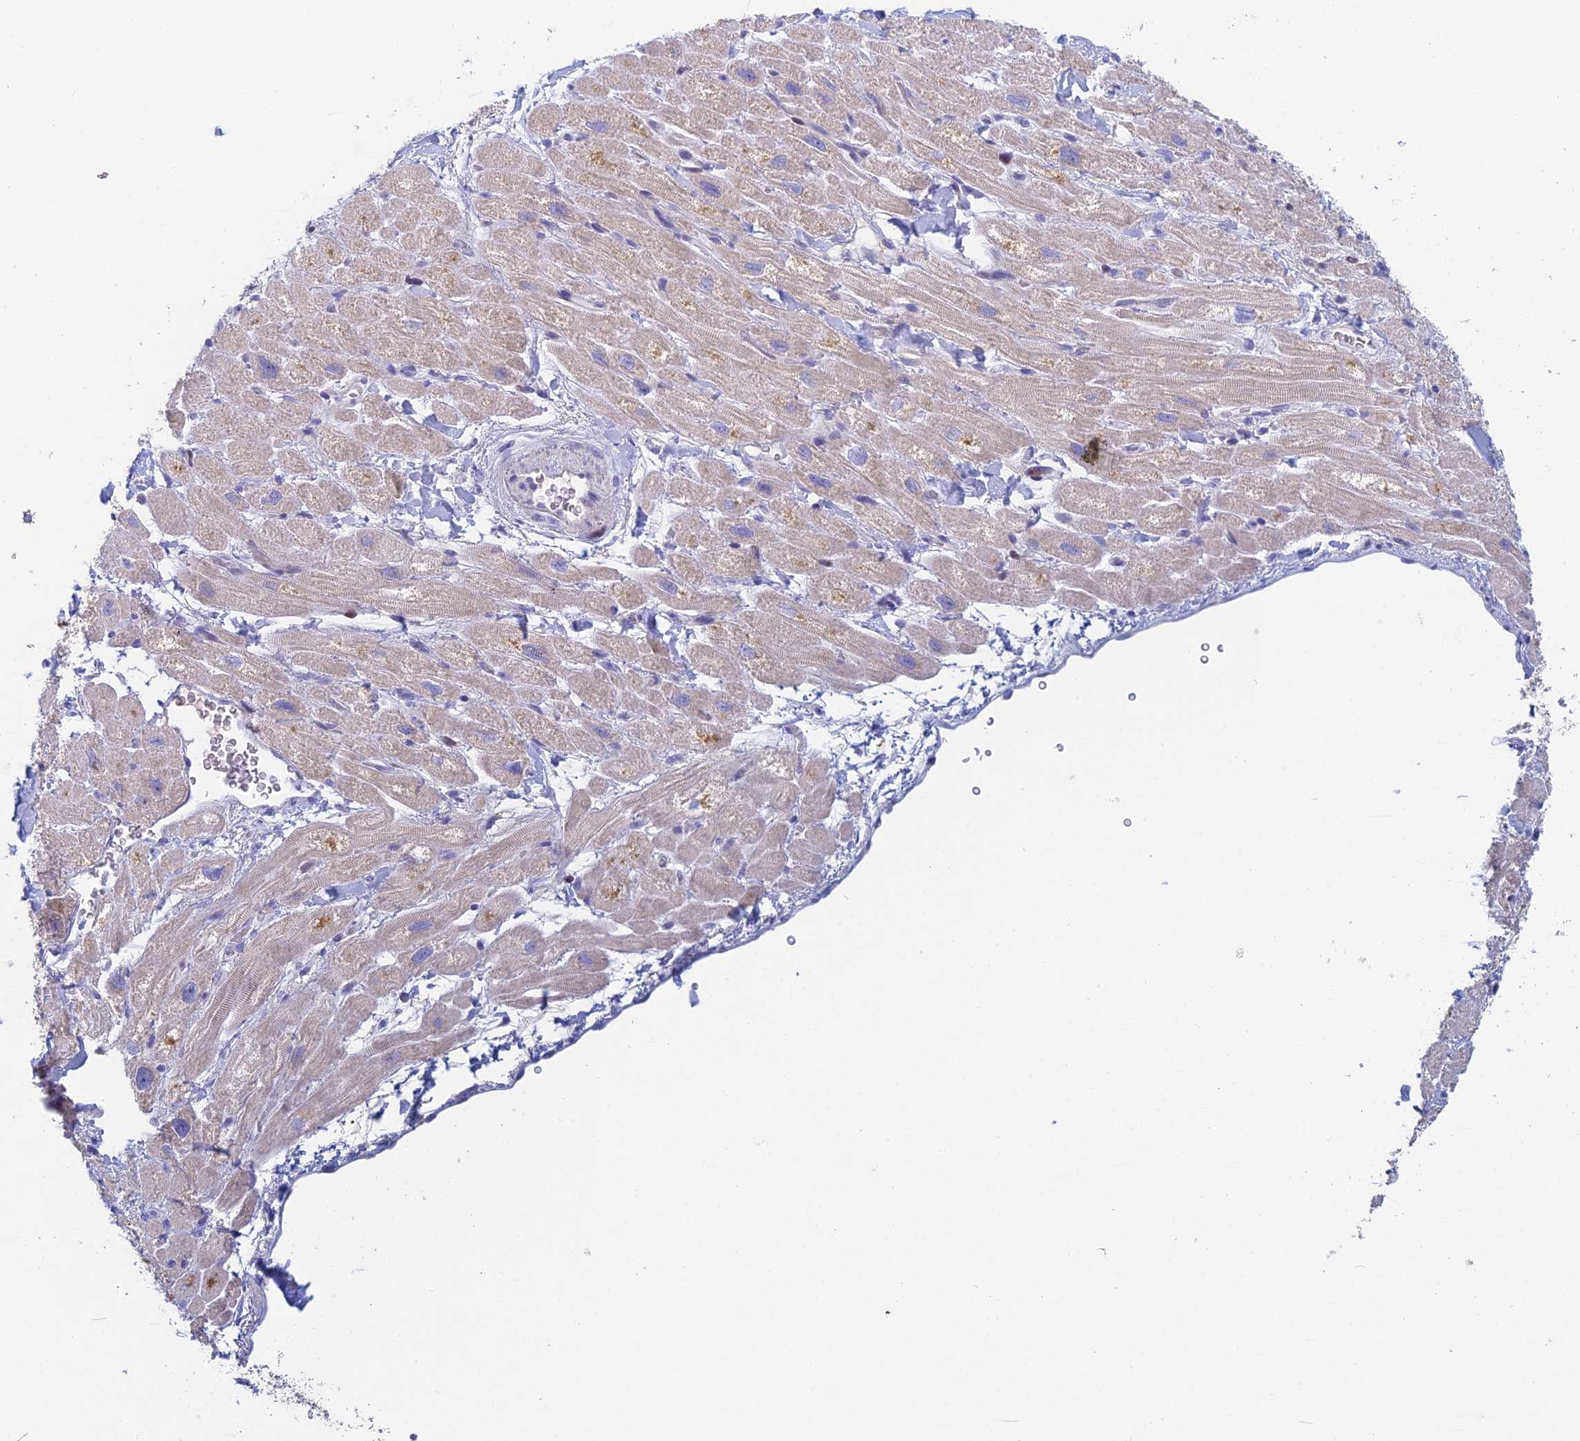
{"staining": {"intensity": "moderate", "quantity": "<25%", "location": "cytoplasmic/membranous"}, "tissue": "heart muscle", "cell_type": "Cardiomyocytes", "image_type": "normal", "snomed": [{"axis": "morphology", "description": "Normal tissue, NOS"}, {"axis": "topography", "description": "Heart"}], "caption": "DAB (3,3'-diaminobenzidine) immunohistochemical staining of normal heart muscle shows moderate cytoplasmic/membranous protein positivity in approximately <25% of cardiomyocytes. The staining was performed using DAB, with brown indicating positive protein expression. Nuclei are stained blue with hematoxylin.", "gene": "REXO5", "patient": {"sex": "male", "age": 65}}